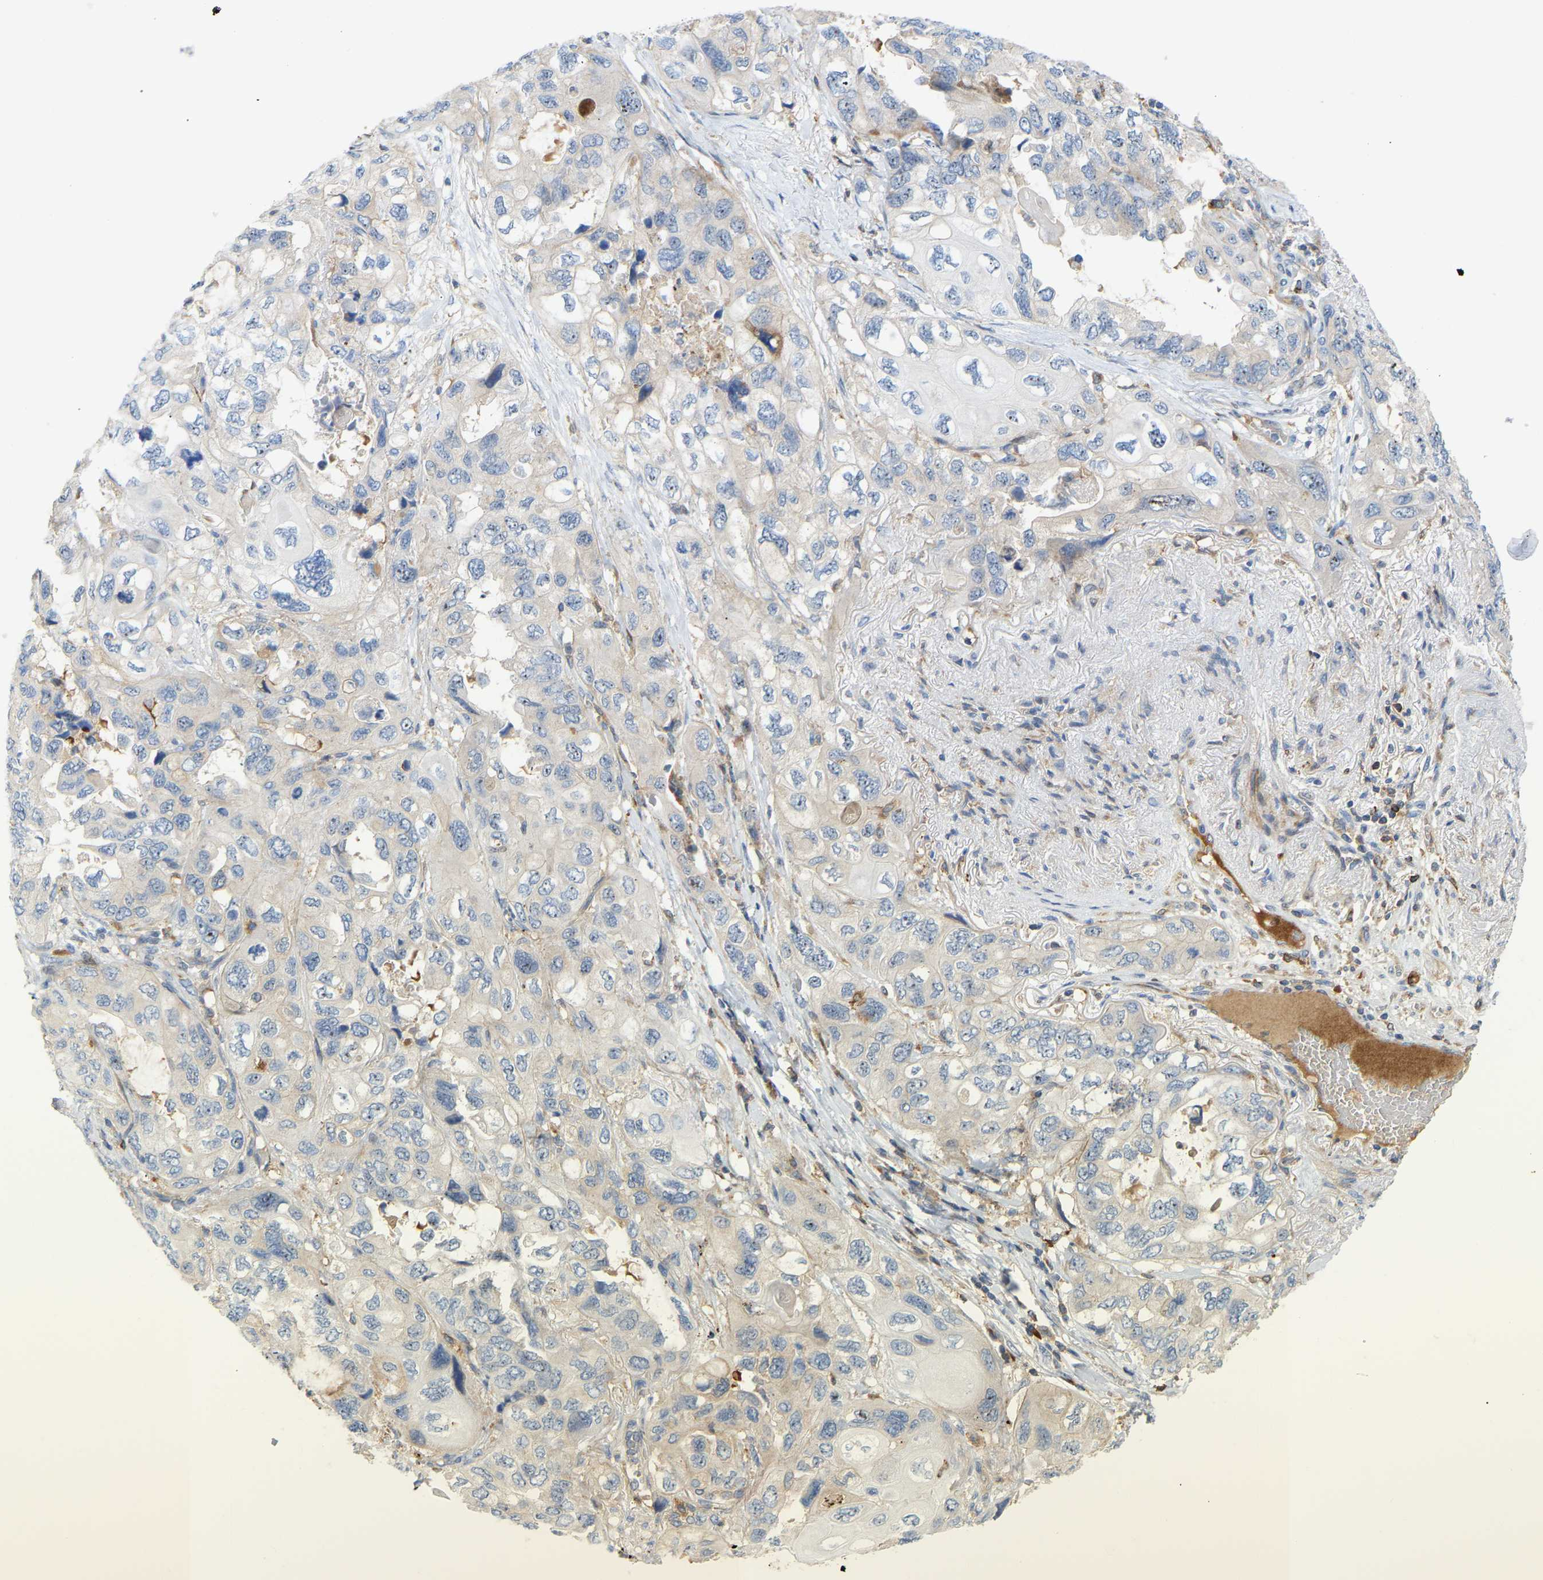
{"staining": {"intensity": "negative", "quantity": "none", "location": "none"}, "tissue": "lung cancer", "cell_type": "Tumor cells", "image_type": "cancer", "snomed": [{"axis": "morphology", "description": "Squamous cell carcinoma, NOS"}, {"axis": "topography", "description": "Lung"}], "caption": "High power microscopy image of an IHC micrograph of lung cancer, revealing no significant expression in tumor cells.", "gene": "PLCG2", "patient": {"sex": "female", "age": 73}}